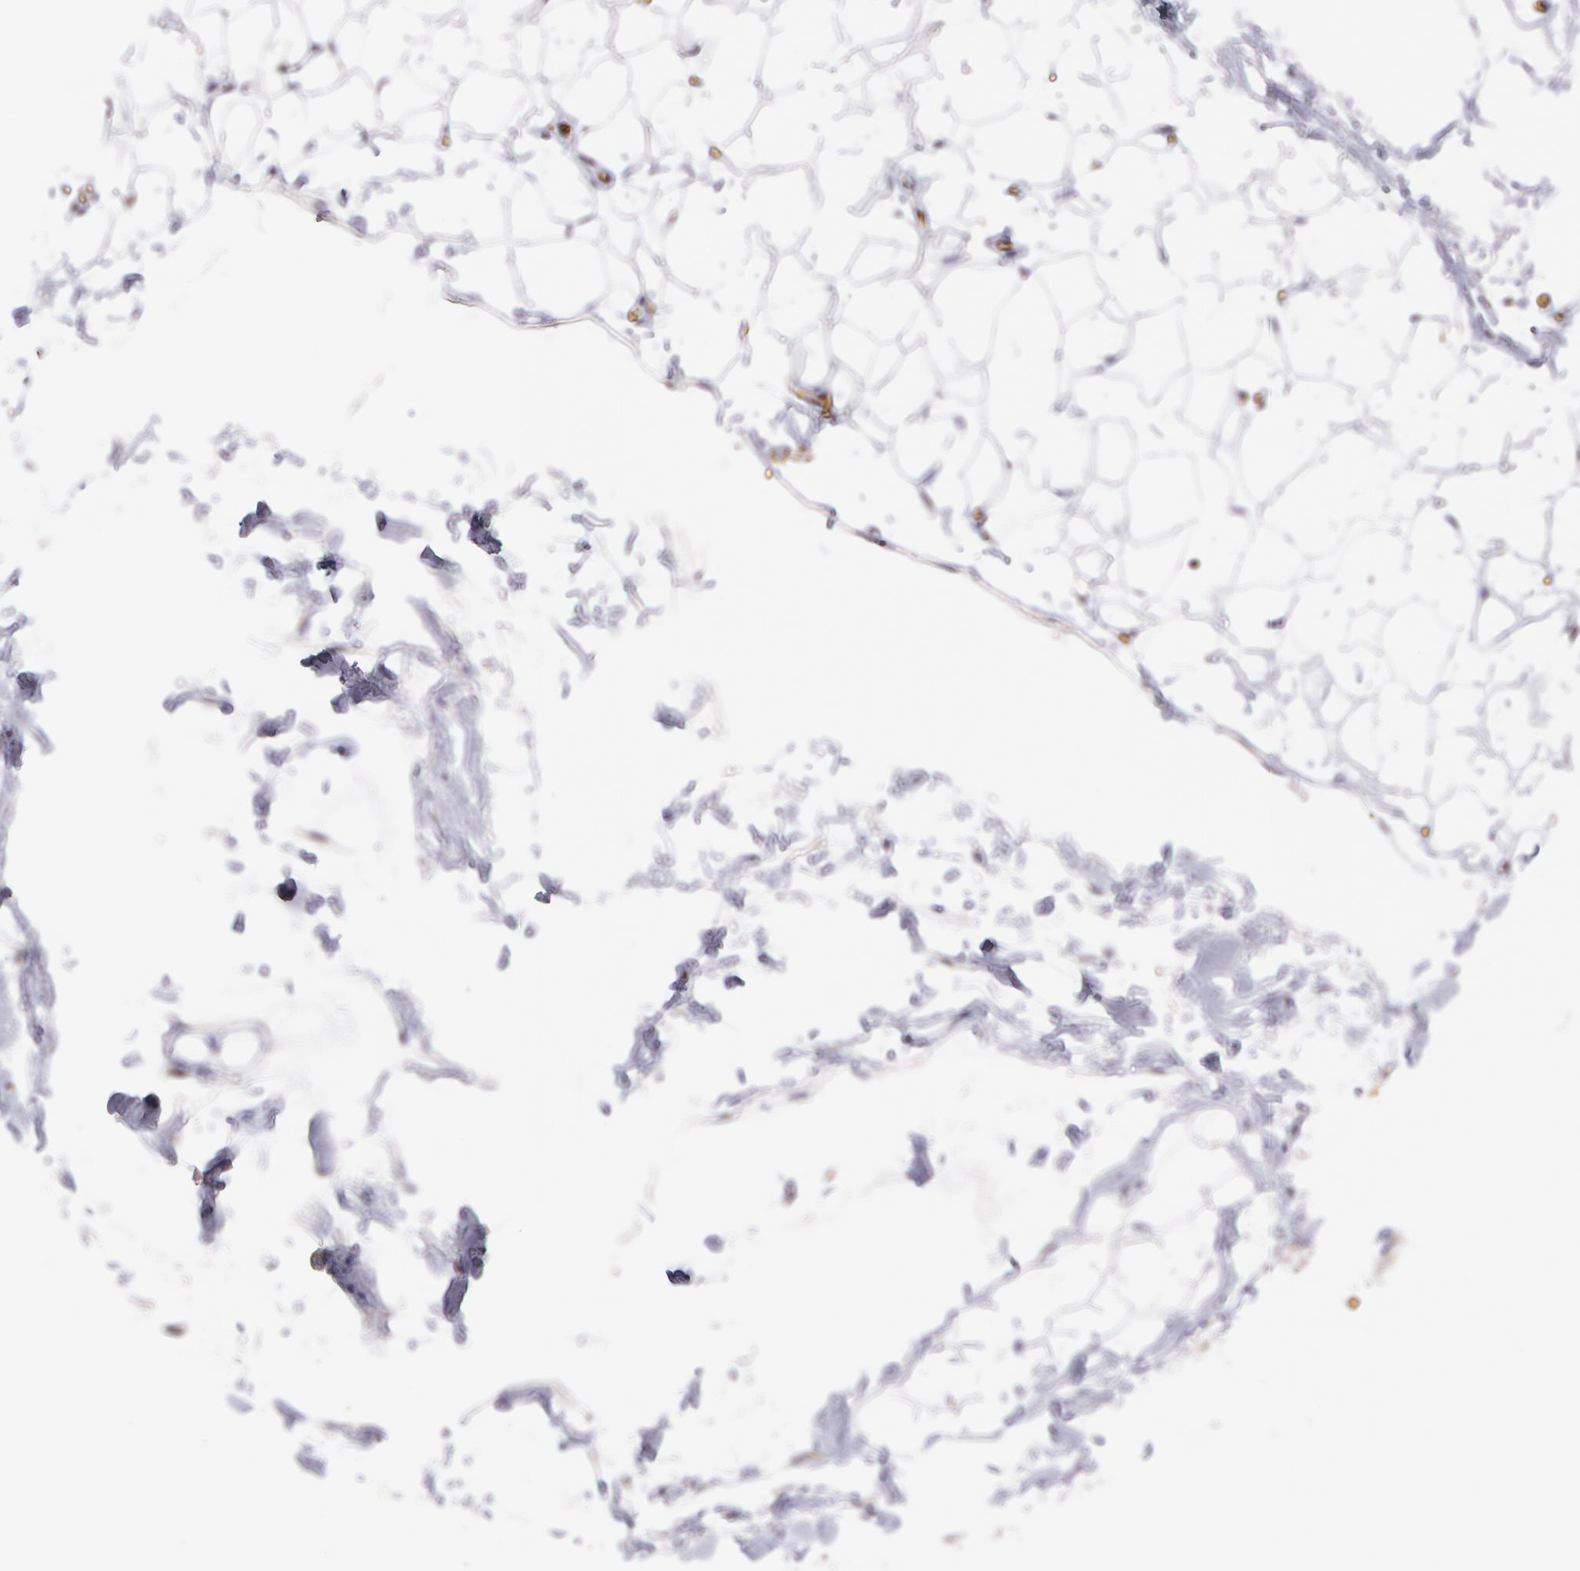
{"staining": {"intensity": "negative", "quantity": "none", "location": "none"}, "tissue": "adipose tissue", "cell_type": "Adipocytes", "image_type": "normal", "snomed": [{"axis": "morphology", "description": "Normal tissue, NOS"}, {"axis": "topography", "description": "Soft tissue"}], "caption": "Immunohistochemistry photomicrograph of benign human adipose tissue stained for a protein (brown), which demonstrates no positivity in adipocytes. (Immunohistochemistry, brightfield microscopy, high magnification).", "gene": "SLC2A1", "patient": {"sex": "male", "age": 26}}